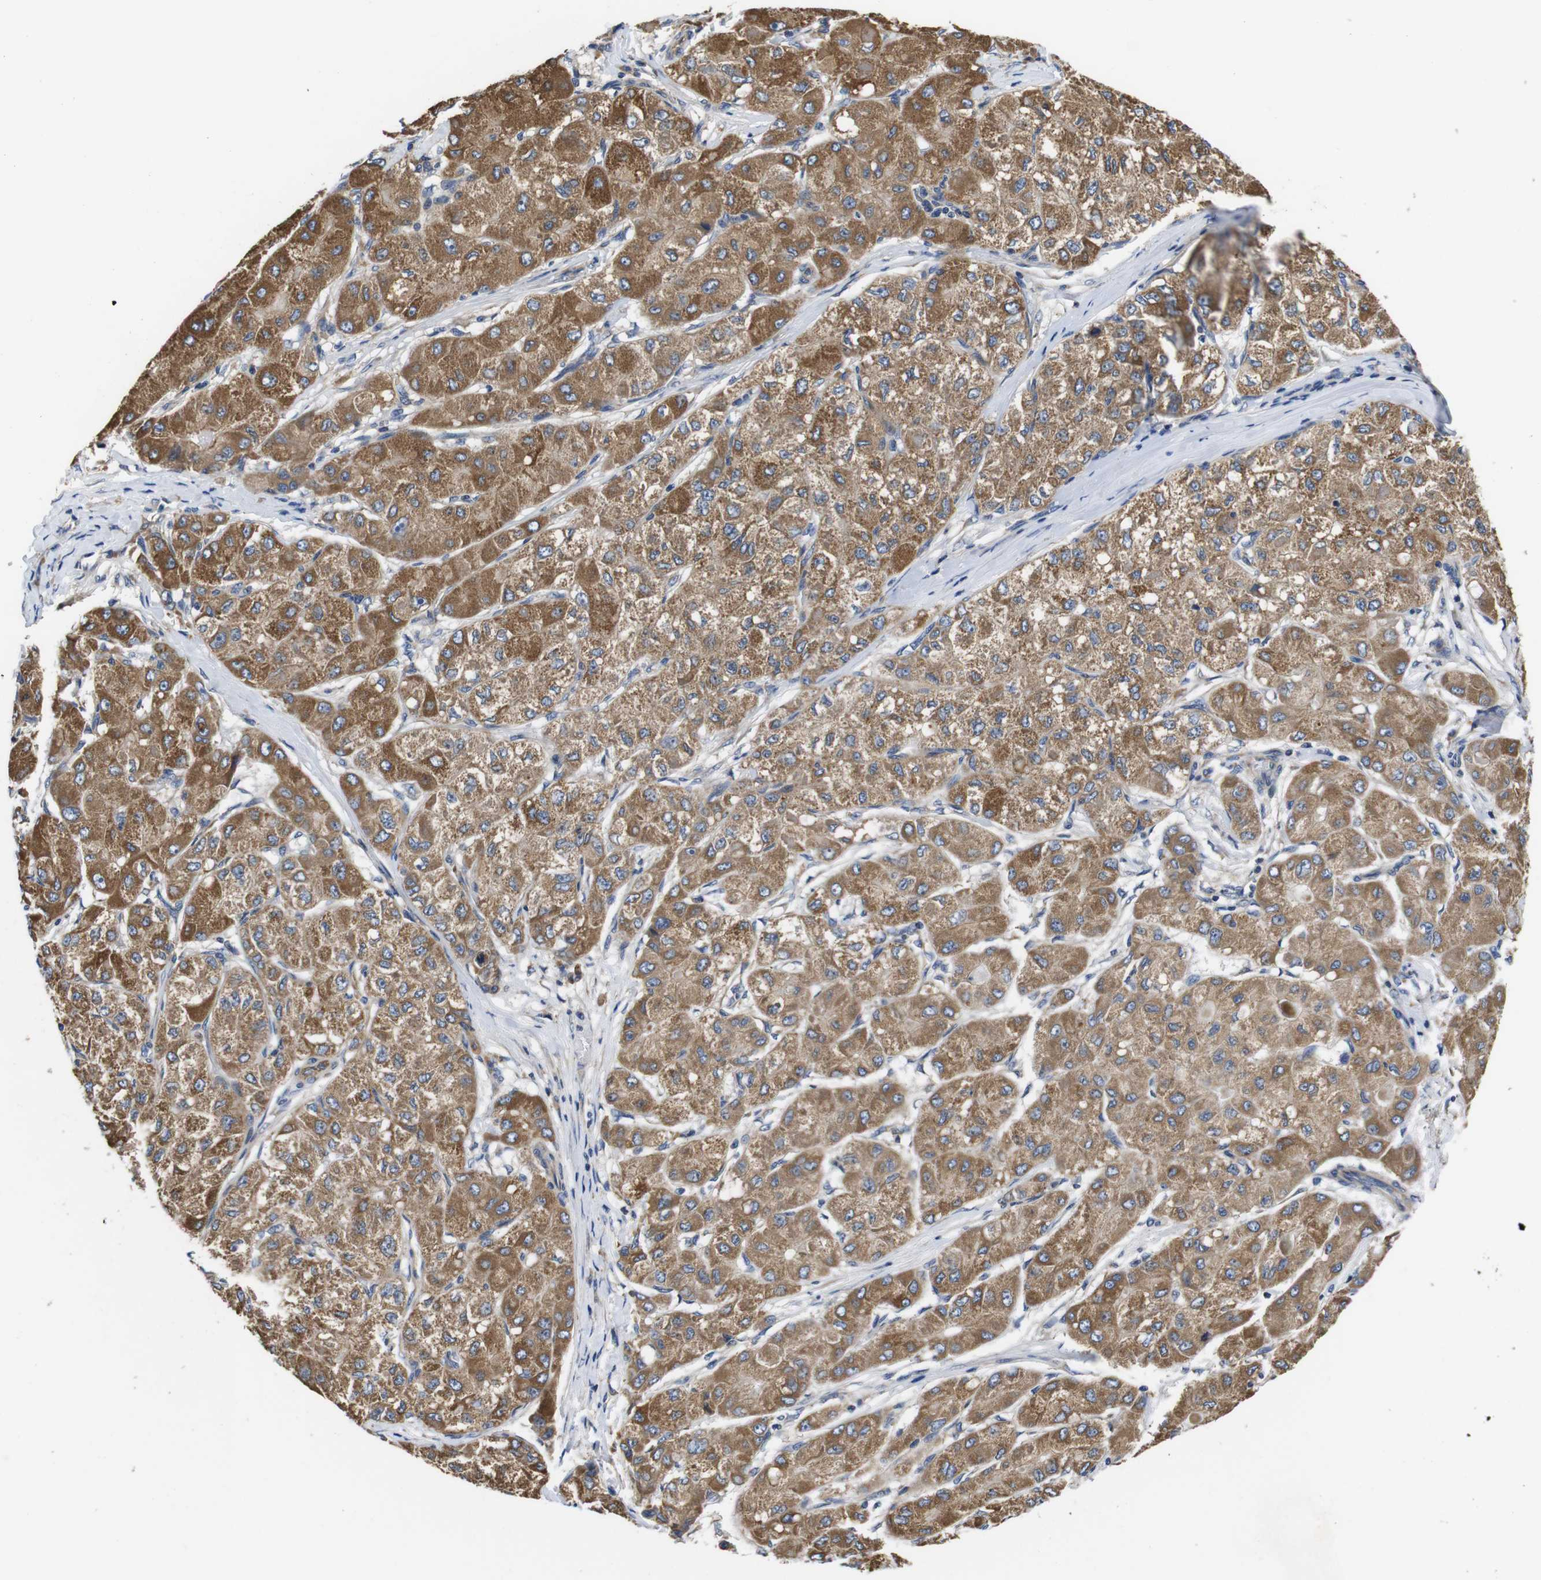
{"staining": {"intensity": "moderate", "quantity": ">75%", "location": "cytoplasmic/membranous"}, "tissue": "liver cancer", "cell_type": "Tumor cells", "image_type": "cancer", "snomed": [{"axis": "morphology", "description": "Carcinoma, Hepatocellular, NOS"}, {"axis": "topography", "description": "Liver"}], "caption": "Moderate cytoplasmic/membranous protein staining is identified in approximately >75% of tumor cells in liver hepatocellular carcinoma. The staining was performed using DAB to visualize the protein expression in brown, while the nuclei were stained in blue with hematoxylin (Magnification: 20x).", "gene": "MARCHF7", "patient": {"sex": "male", "age": 80}}